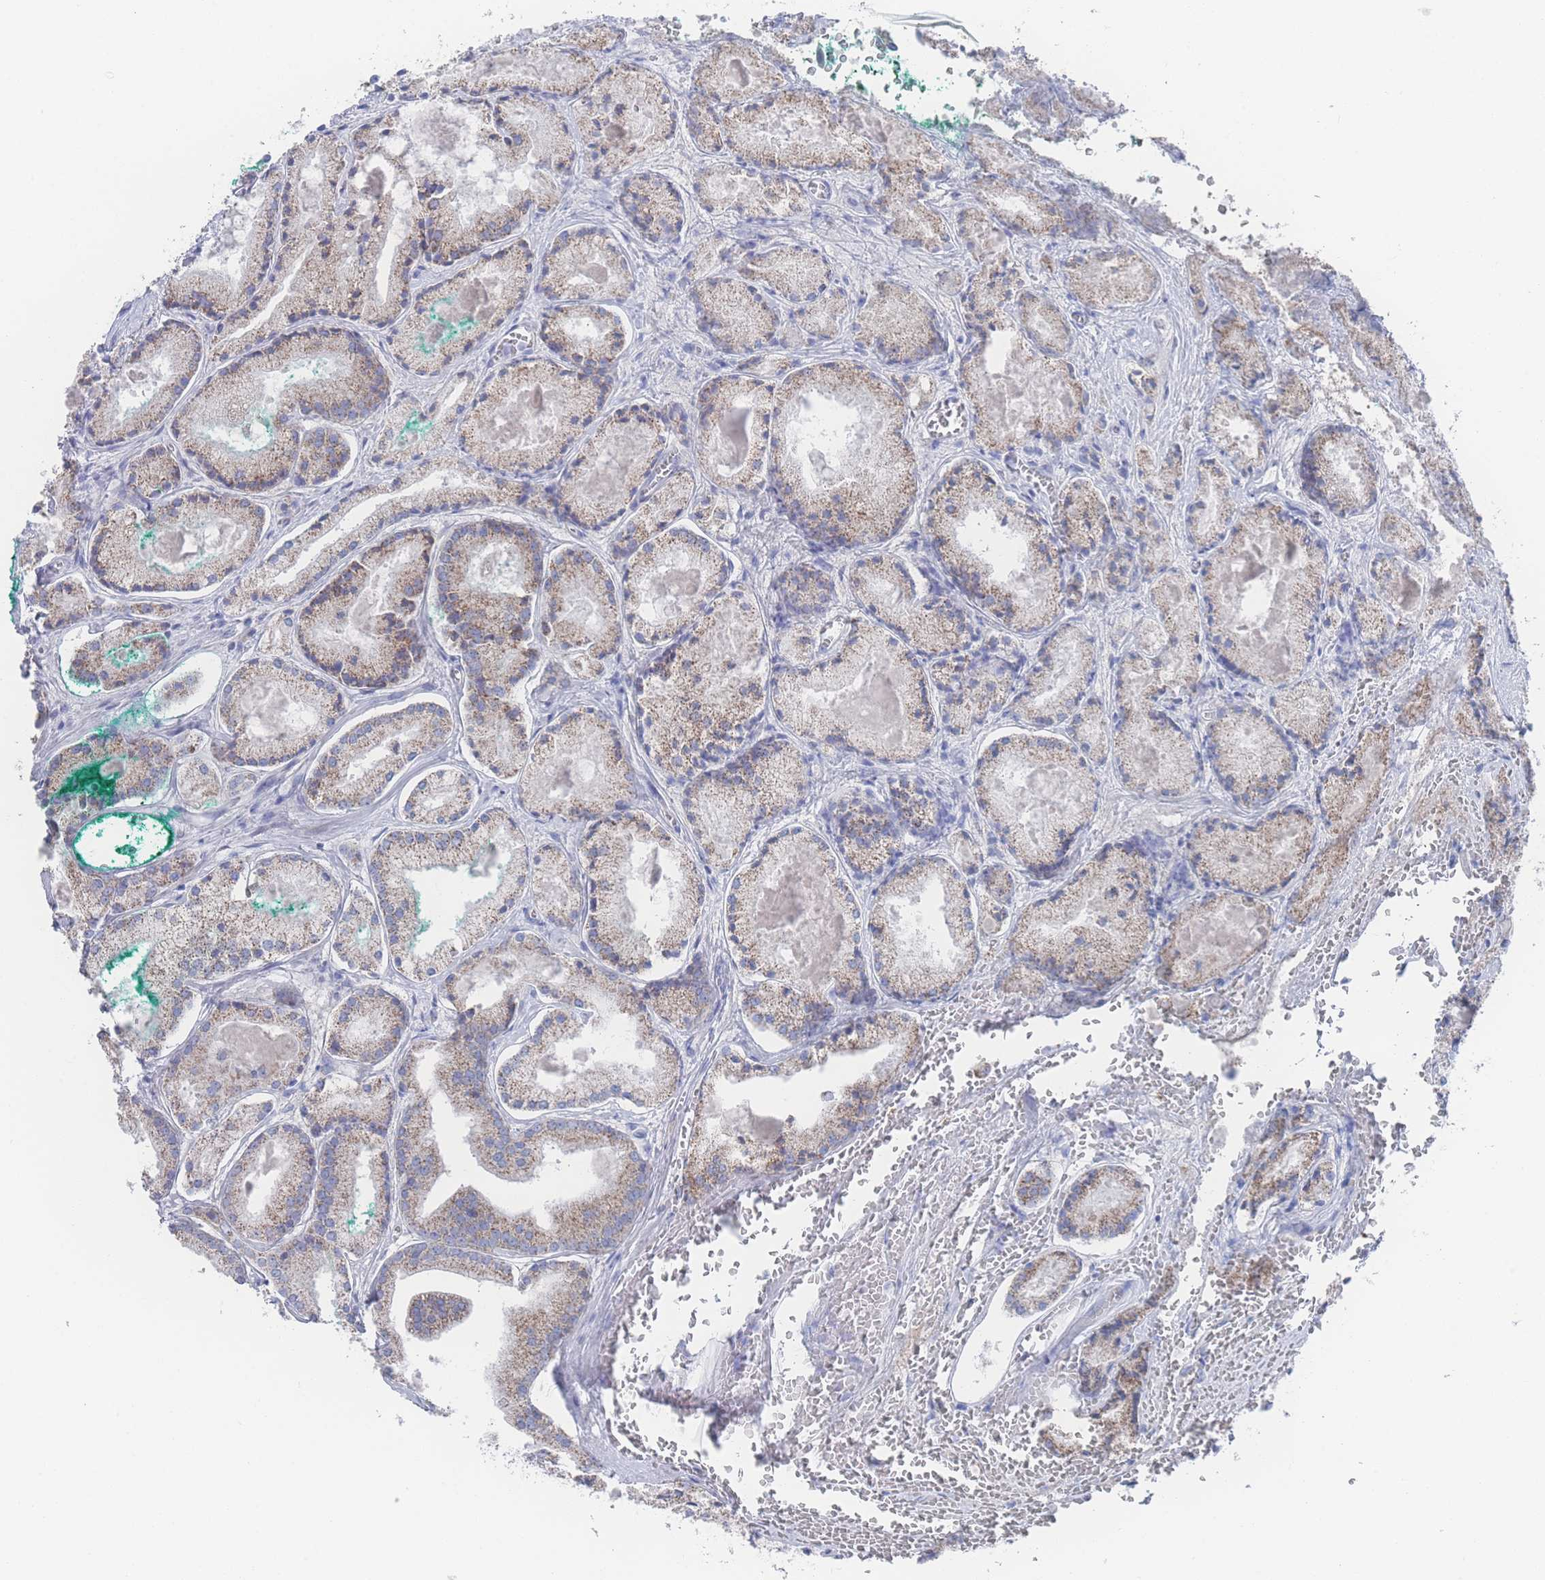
{"staining": {"intensity": "moderate", "quantity": "25%-75%", "location": "cytoplasmic/membranous"}, "tissue": "prostate cancer", "cell_type": "Tumor cells", "image_type": "cancer", "snomed": [{"axis": "morphology", "description": "Adenocarcinoma, High grade"}, {"axis": "topography", "description": "Prostate"}], "caption": "Immunohistochemistry (DAB) staining of high-grade adenocarcinoma (prostate) reveals moderate cytoplasmic/membranous protein positivity in about 25%-75% of tumor cells. The staining was performed using DAB, with brown indicating positive protein expression. Nuclei are stained blue with hematoxylin.", "gene": "SNPH", "patient": {"sex": "male", "age": 67}}